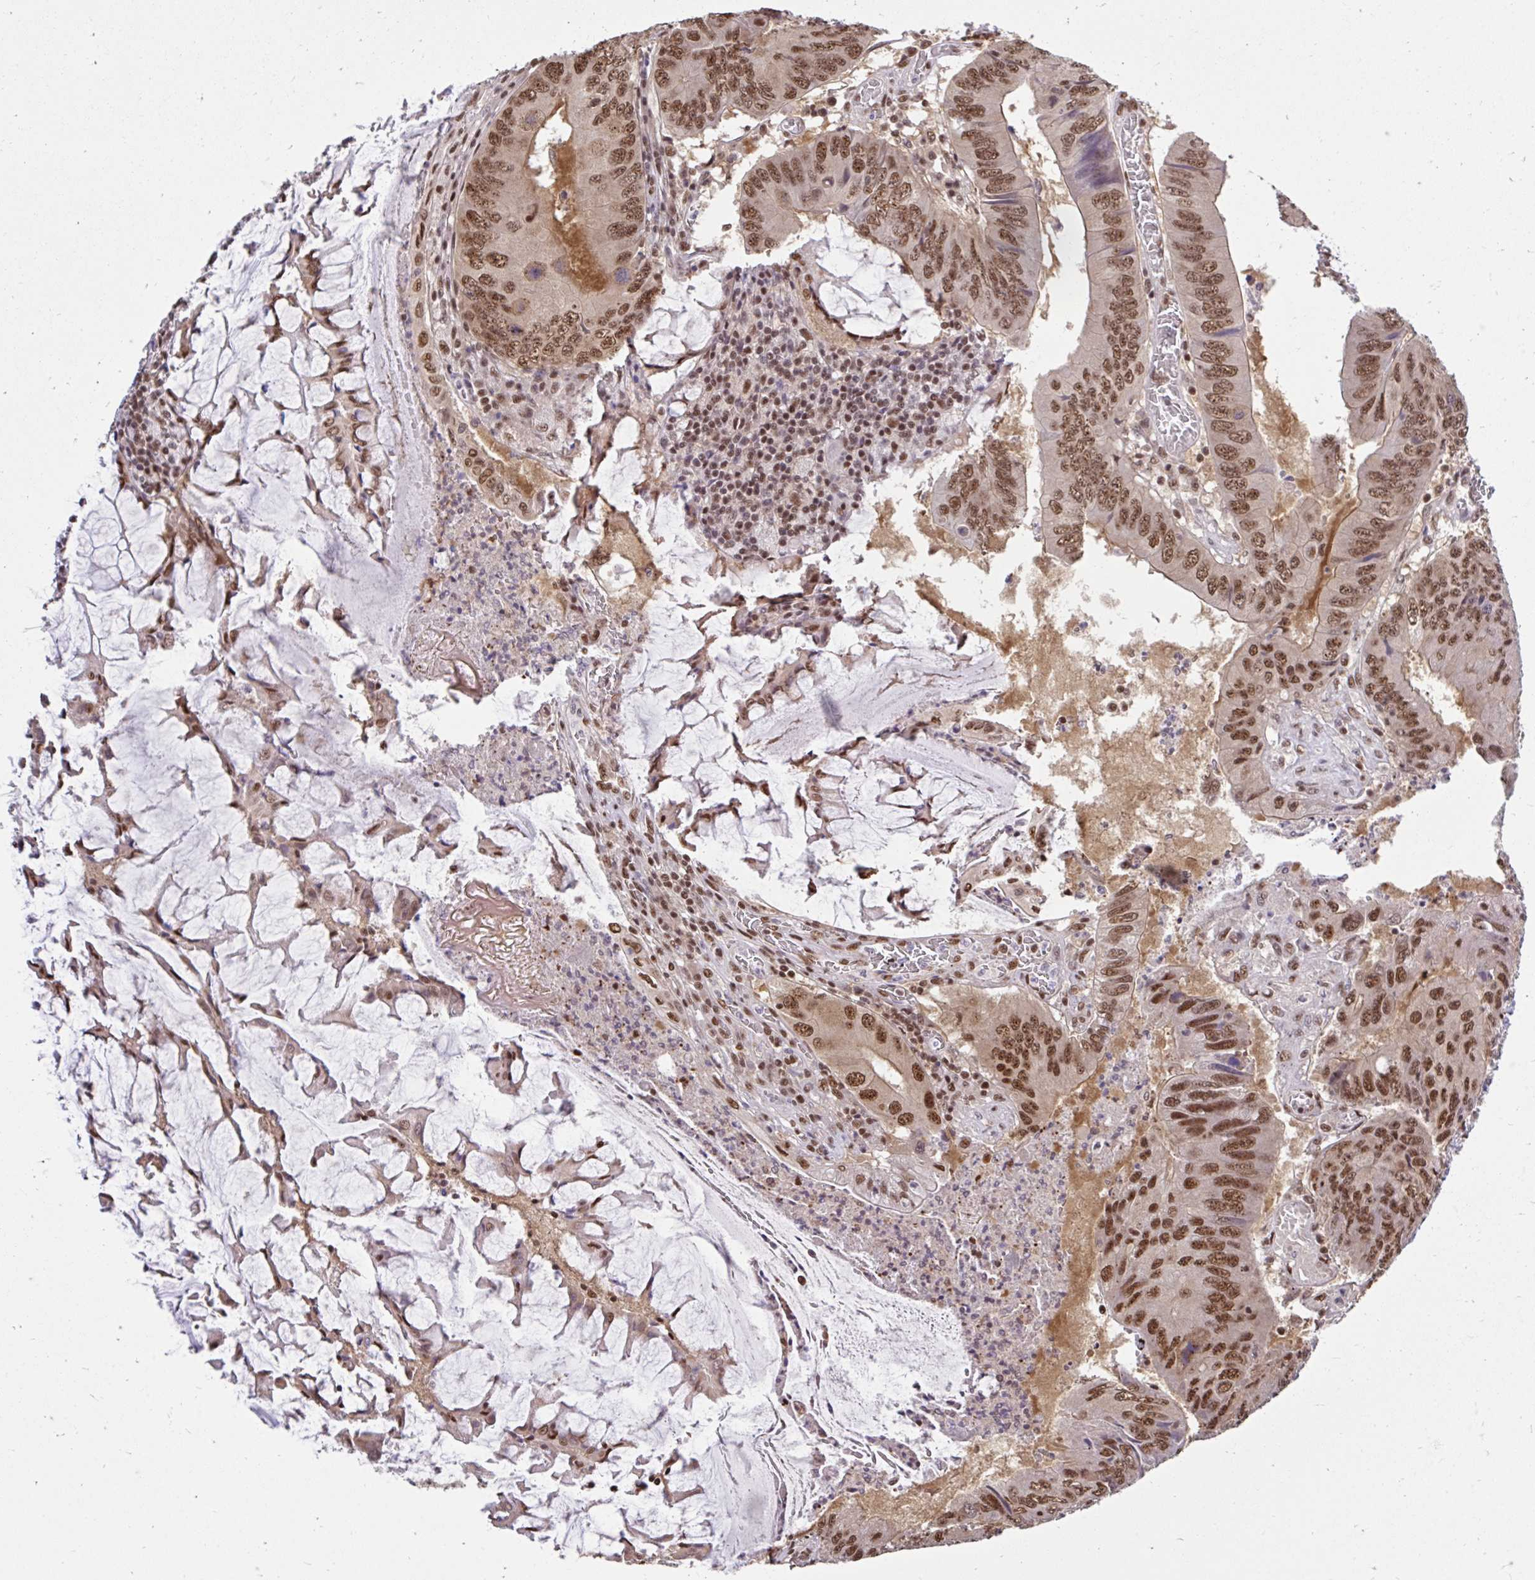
{"staining": {"intensity": "moderate", "quantity": ">75%", "location": "nuclear"}, "tissue": "colorectal cancer", "cell_type": "Tumor cells", "image_type": "cancer", "snomed": [{"axis": "morphology", "description": "Adenocarcinoma, NOS"}, {"axis": "topography", "description": "Colon"}], "caption": "High-magnification brightfield microscopy of colorectal cancer (adenocarcinoma) stained with DAB (brown) and counterstained with hematoxylin (blue). tumor cells exhibit moderate nuclear expression is present in about>75% of cells.", "gene": "ABCA9", "patient": {"sex": "male", "age": 53}}